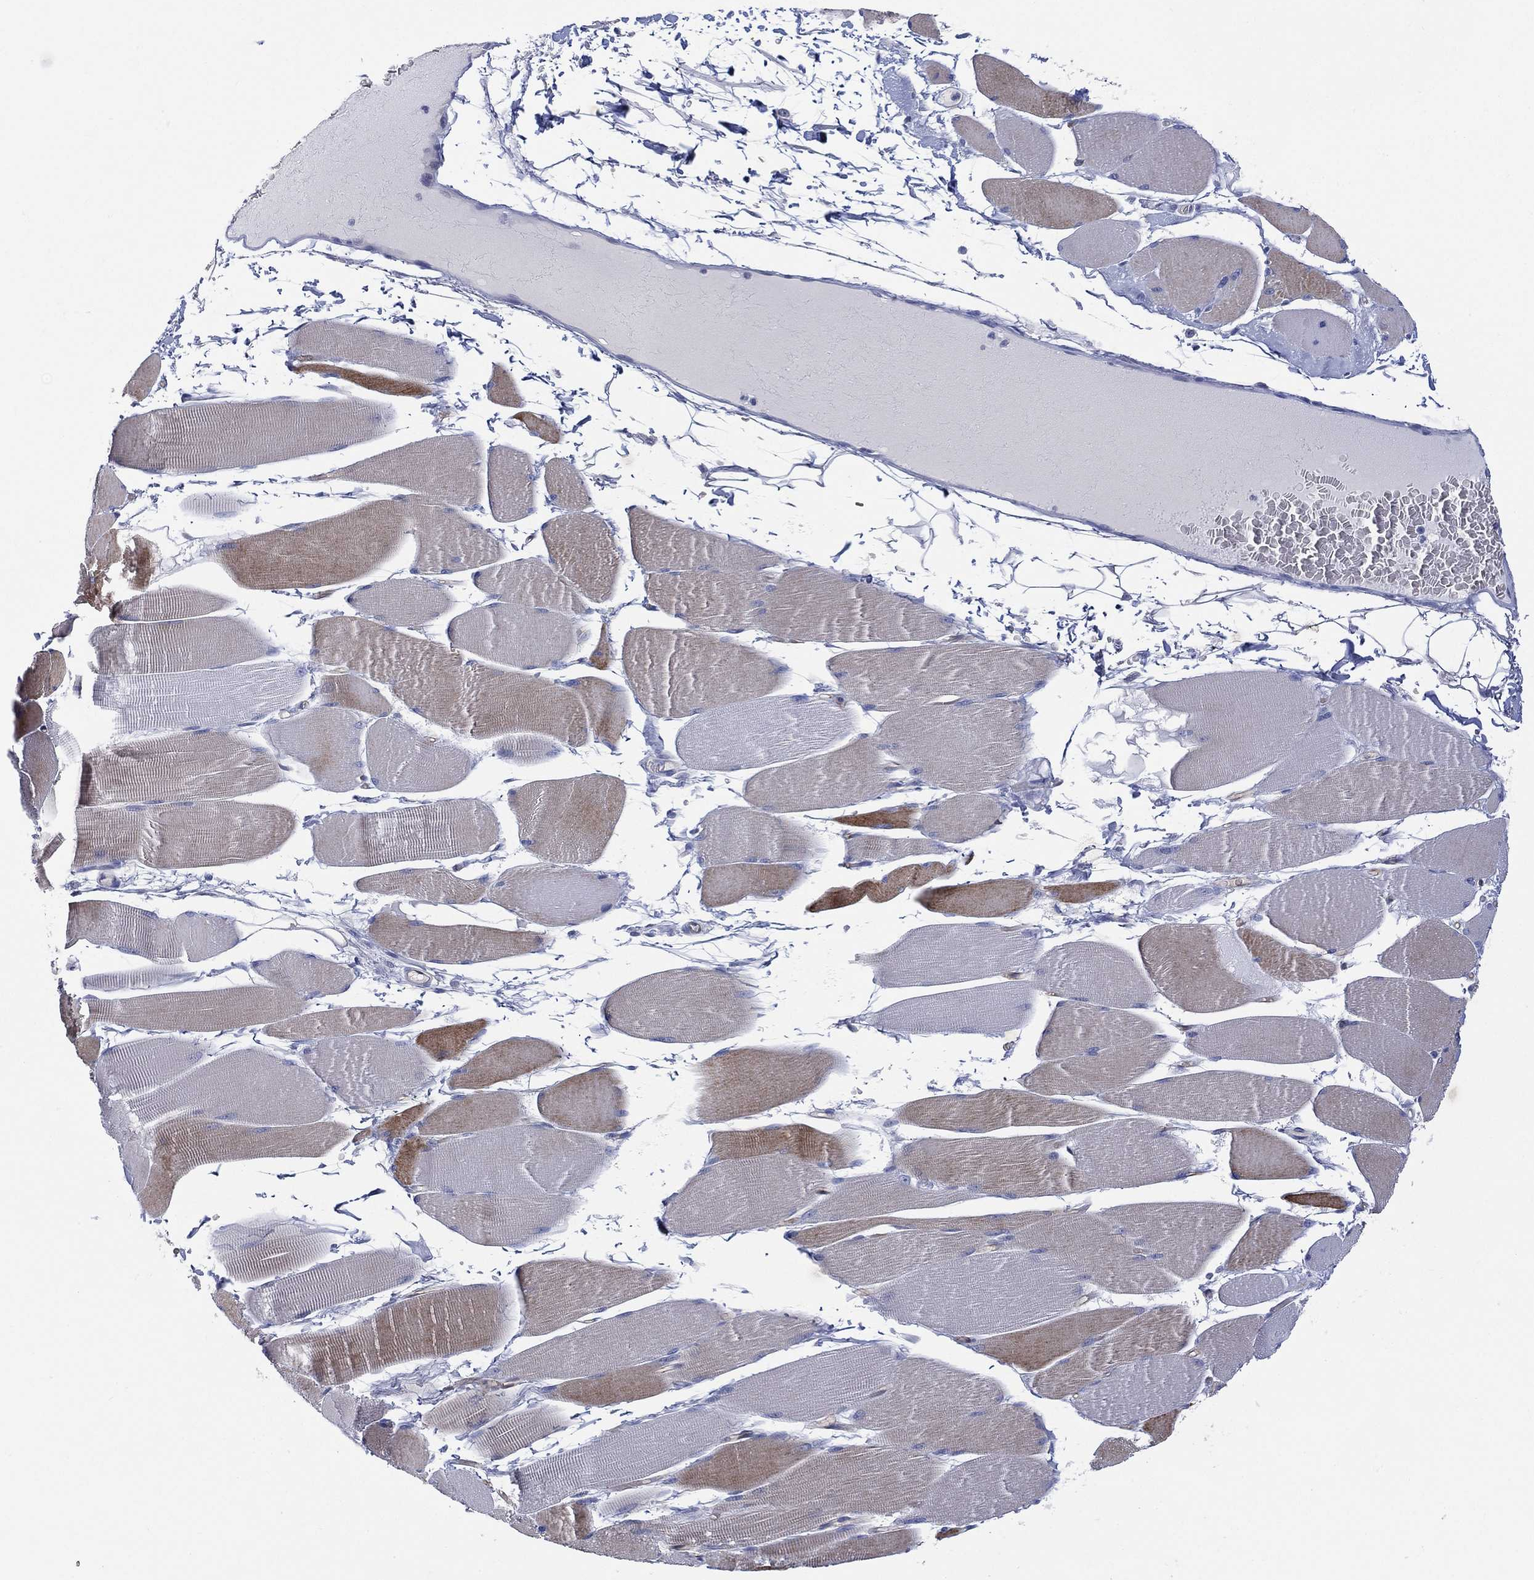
{"staining": {"intensity": "moderate", "quantity": "<25%", "location": "cytoplasmic/membranous"}, "tissue": "skeletal muscle", "cell_type": "Myocytes", "image_type": "normal", "snomed": [{"axis": "morphology", "description": "Normal tissue, NOS"}, {"axis": "topography", "description": "Skeletal muscle"}], "caption": "Immunohistochemistry (IHC) micrograph of benign skeletal muscle: skeletal muscle stained using immunohistochemistry (IHC) reveals low levels of moderate protein expression localized specifically in the cytoplasmic/membranous of myocytes, appearing as a cytoplasmic/membranous brown color.", "gene": "C5orf46", "patient": {"sex": "male", "age": 56}}